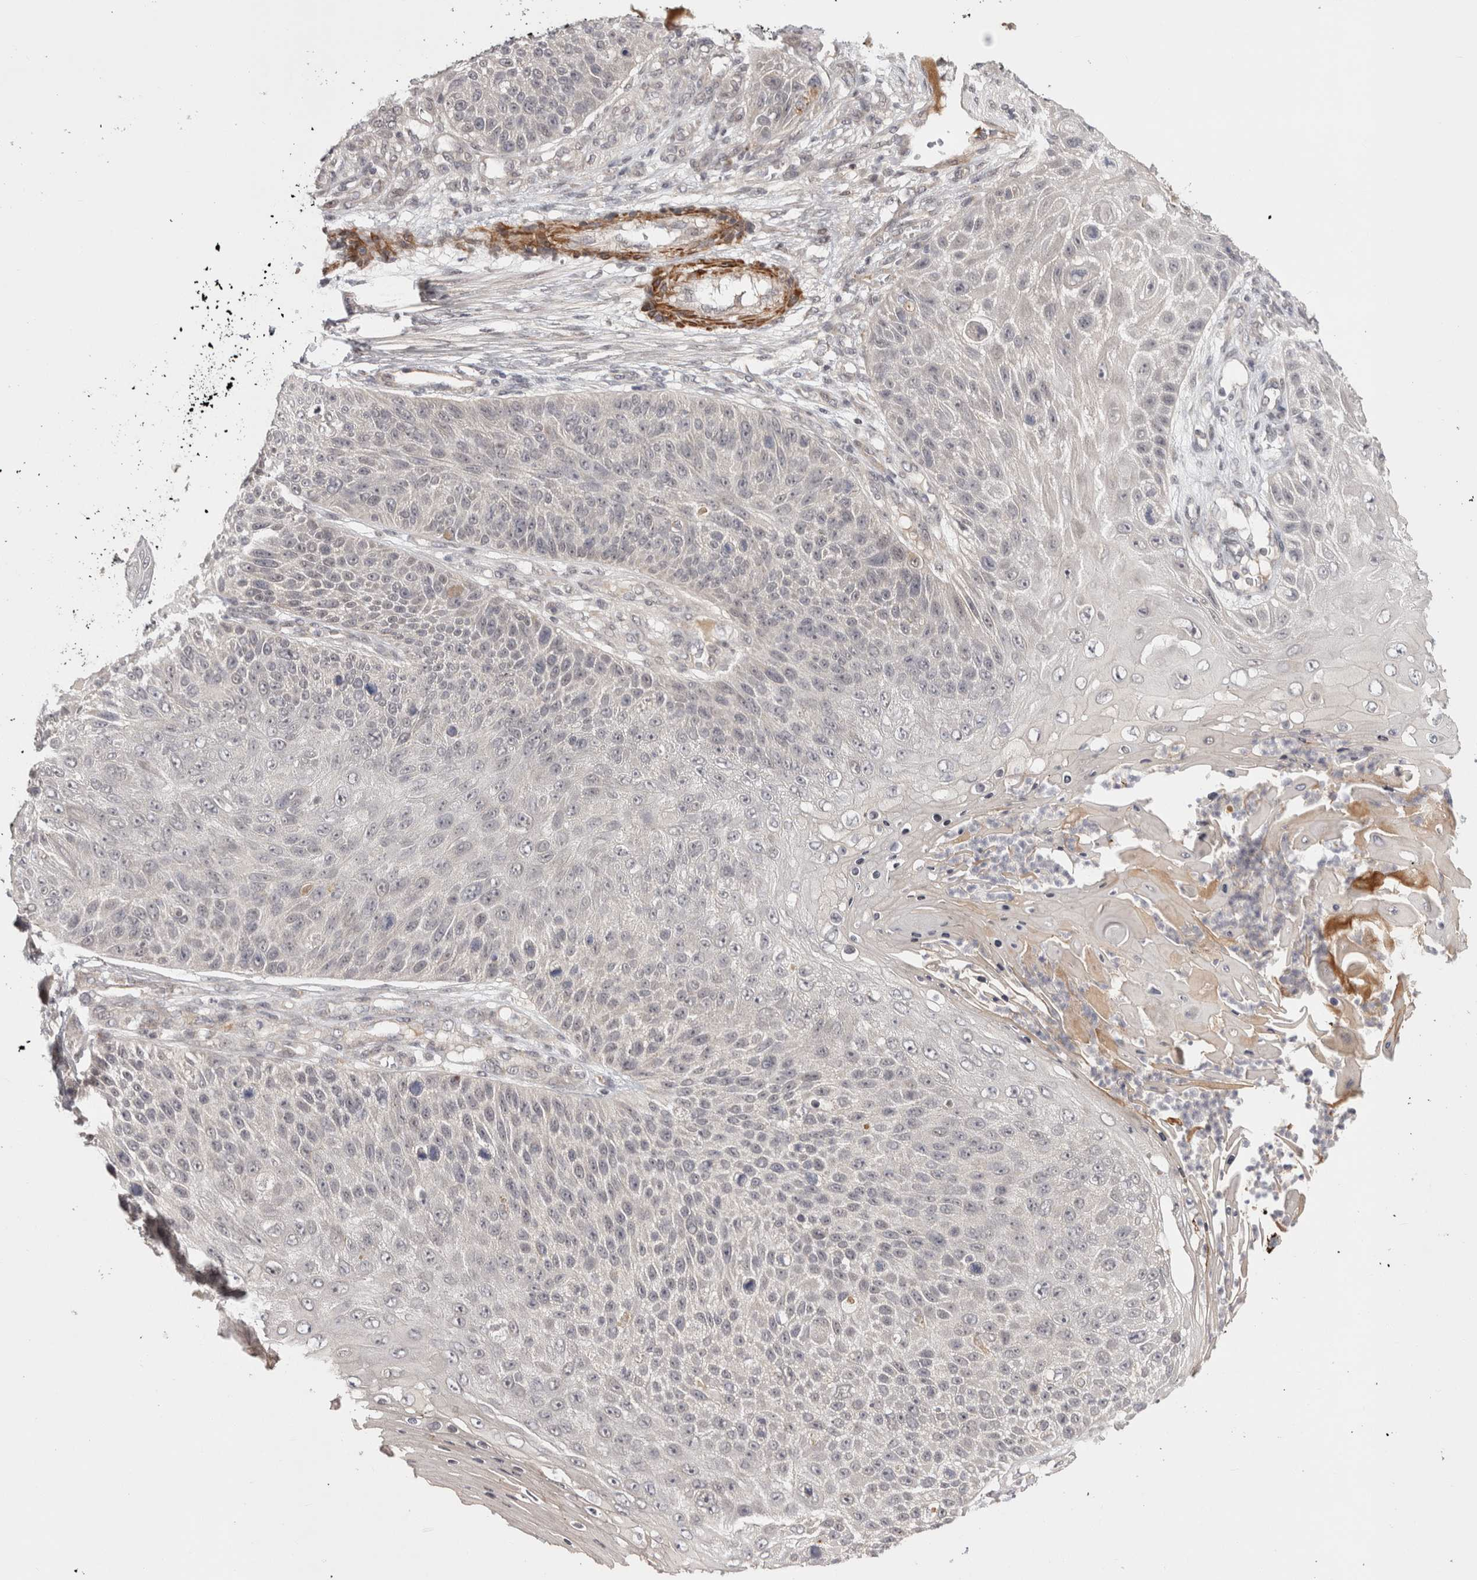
{"staining": {"intensity": "negative", "quantity": "none", "location": "none"}, "tissue": "skin cancer", "cell_type": "Tumor cells", "image_type": "cancer", "snomed": [{"axis": "morphology", "description": "Squamous cell carcinoma, NOS"}, {"axis": "topography", "description": "Skin"}], "caption": "Immunohistochemical staining of squamous cell carcinoma (skin) reveals no significant positivity in tumor cells. (DAB immunohistochemistry with hematoxylin counter stain).", "gene": "ZNF318", "patient": {"sex": "female", "age": 88}}